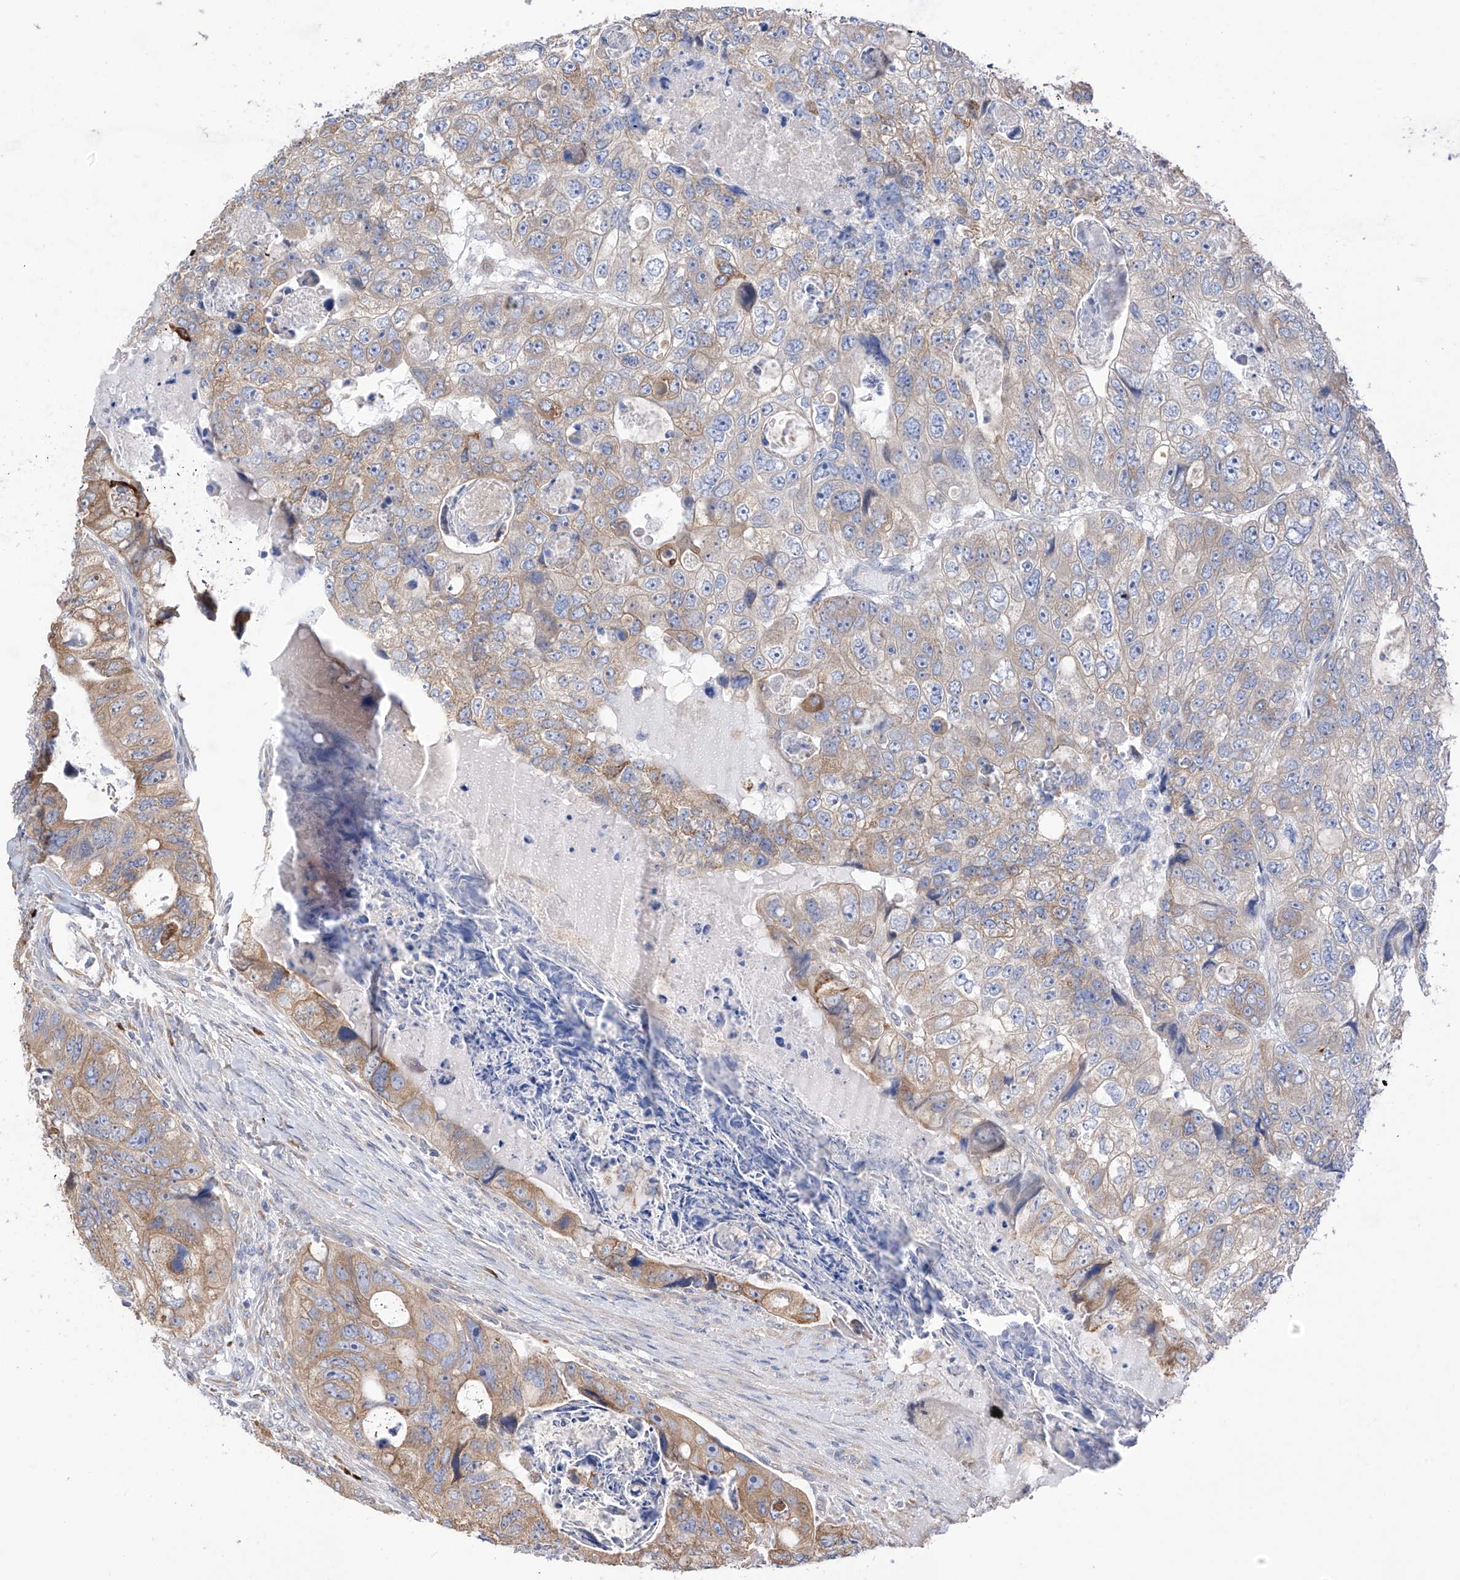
{"staining": {"intensity": "moderate", "quantity": "25%-75%", "location": "cytoplasmic/membranous"}, "tissue": "colorectal cancer", "cell_type": "Tumor cells", "image_type": "cancer", "snomed": [{"axis": "morphology", "description": "Adenocarcinoma, NOS"}, {"axis": "topography", "description": "Rectum"}], "caption": "Protein staining of colorectal adenocarcinoma tissue demonstrates moderate cytoplasmic/membranous positivity in about 25%-75% of tumor cells. The protein is shown in brown color, while the nuclei are stained blue.", "gene": "REC8", "patient": {"sex": "male", "age": 59}}